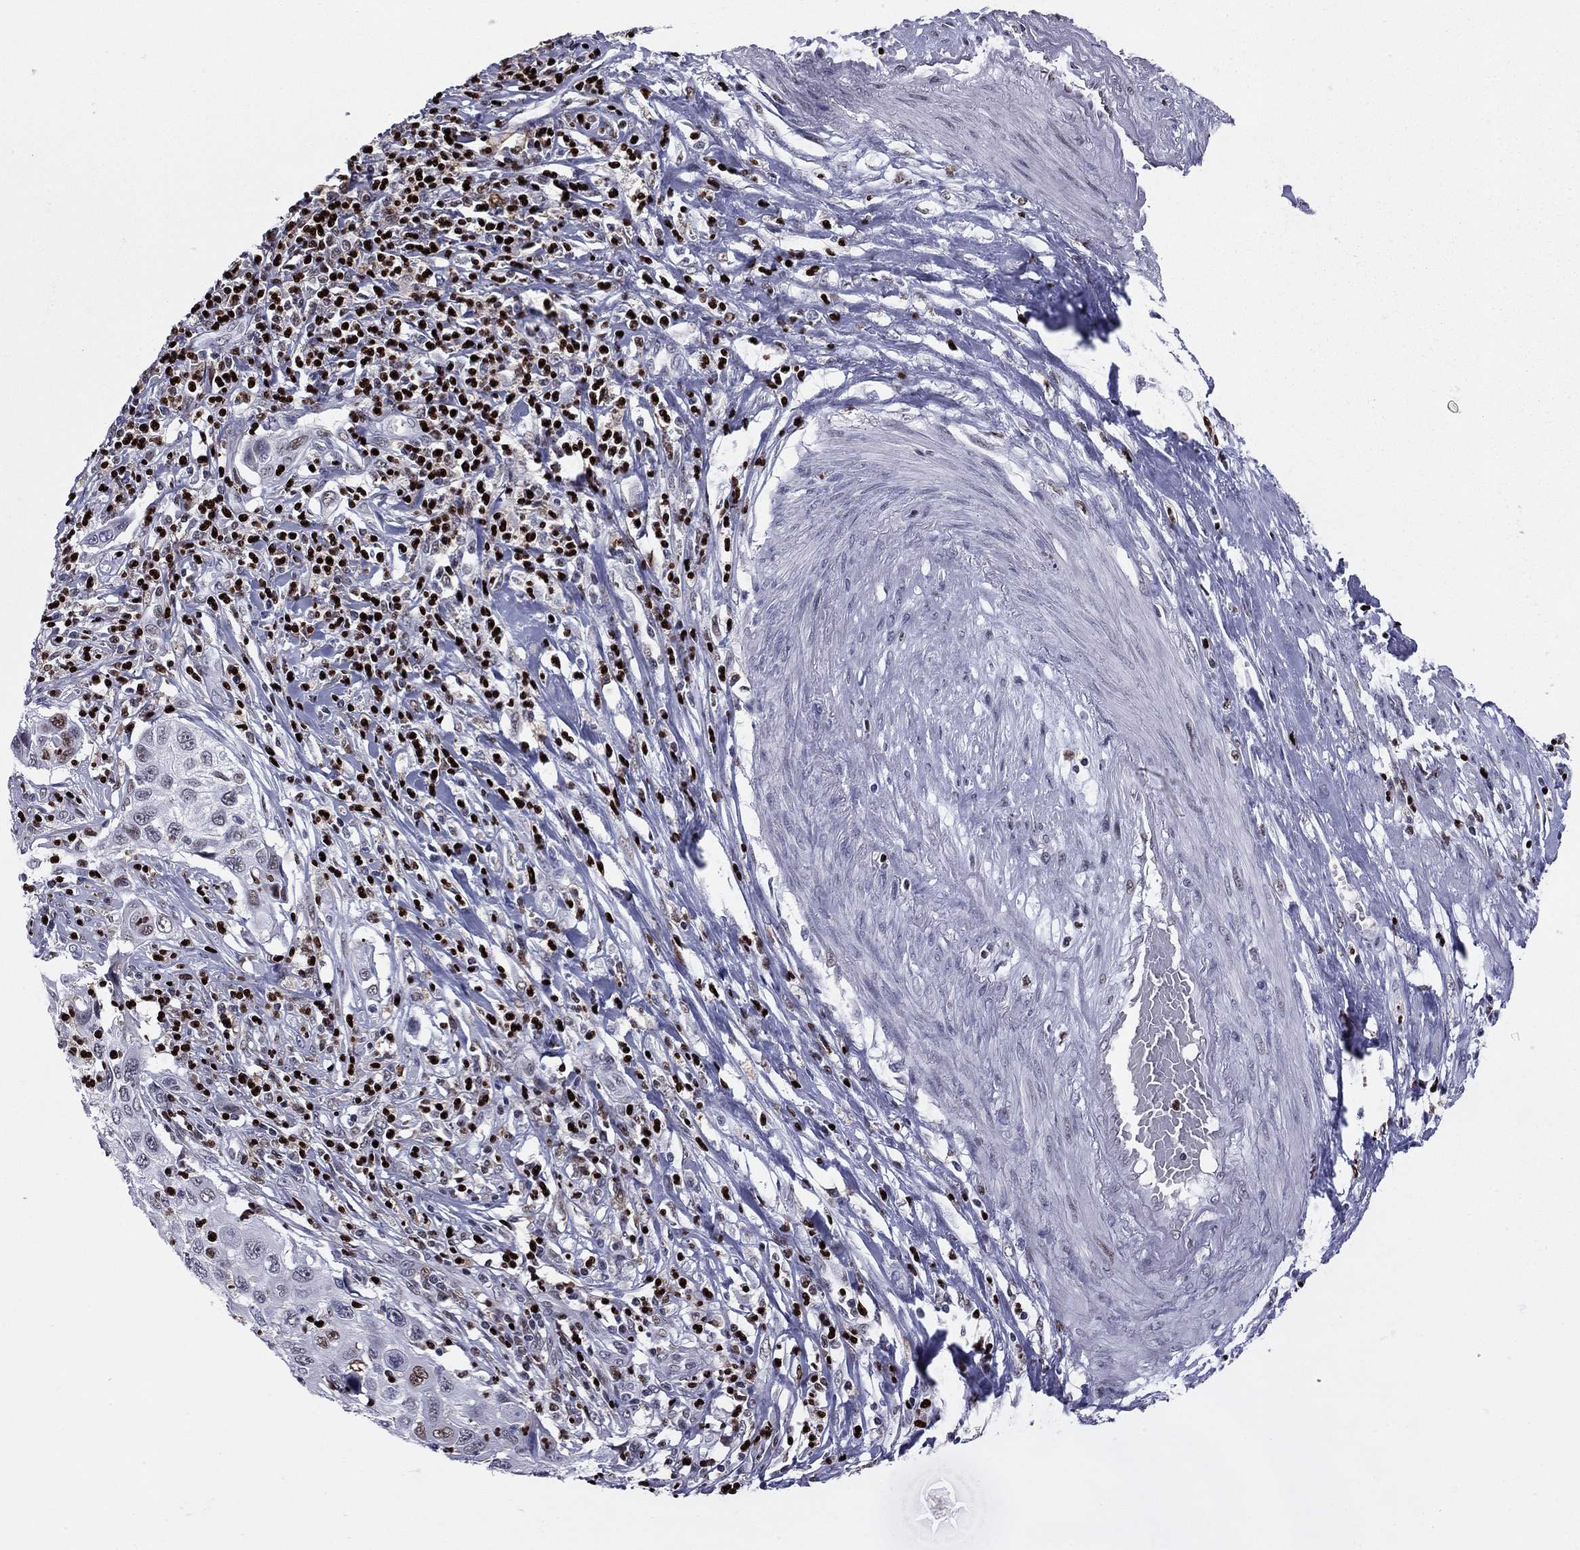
{"staining": {"intensity": "moderate", "quantity": "<25%", "location": "nuclear"}, "tissue": "cervical cancer", "cell_type": "Tumor cells", "image_type": "cancer", "snomed": [{"axis": "morphology", "description": "Squamous cell carcinoma, NOS"}, {"axis": "topography", "description": "Cervix"}], "caption": "Squamous cell carcinoma (cervical) stained with a brown dye displays moderate nuclear positive positivity in approximately <25% of tumor cells.", "gene": "PCGF3", "patient": {"sex": "female", "age": 70}}